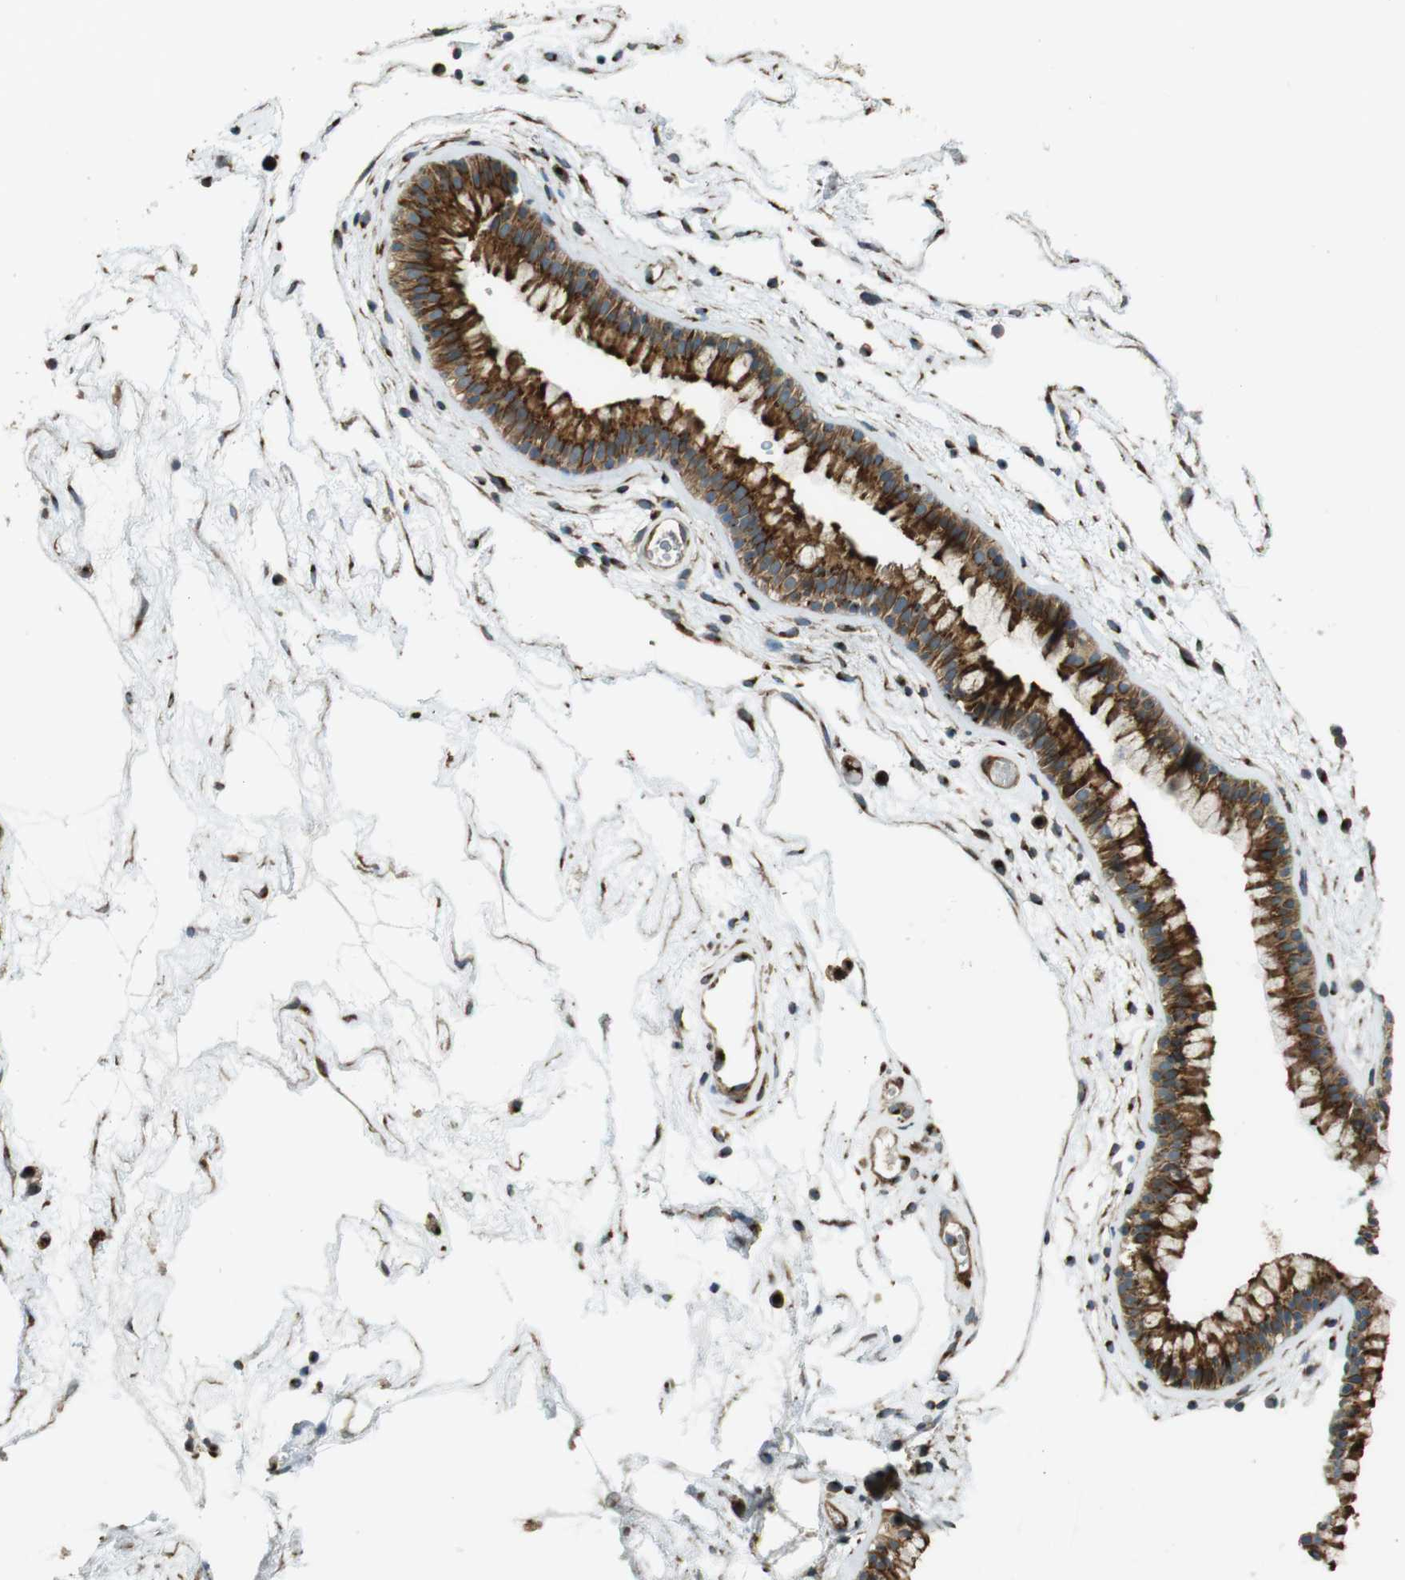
{"staining": {"intensity": "strong", "quantity": ">75%", "location": "cytoplasmic/membranous"}, "tissue": "nasopharynx", "cell_type": "Respiratory epithelial cells", "image_type": "normal", "snomed": [{"axis": "morphology", "description": "Normal tissue, NOS"}, {"axis": "morphology", "description": "Inflammation, NOS"}, {"axis": "topography", "description": "Nasopharynx"}], "caption": "High-magnification brightfield microscopy of normal nasopharynx stained with DAB (3,3'-diaminobenzidine) (brown) and counterstained with hematoxylin (blue). respiratory epithelial cells exhibit strong cytoplasmic/membranous staining is appreciated in about>75% of cells. Nuclei are stained in blue.", "gene": "TMEM115", "patient": {"sex": "male", "age": 48}}